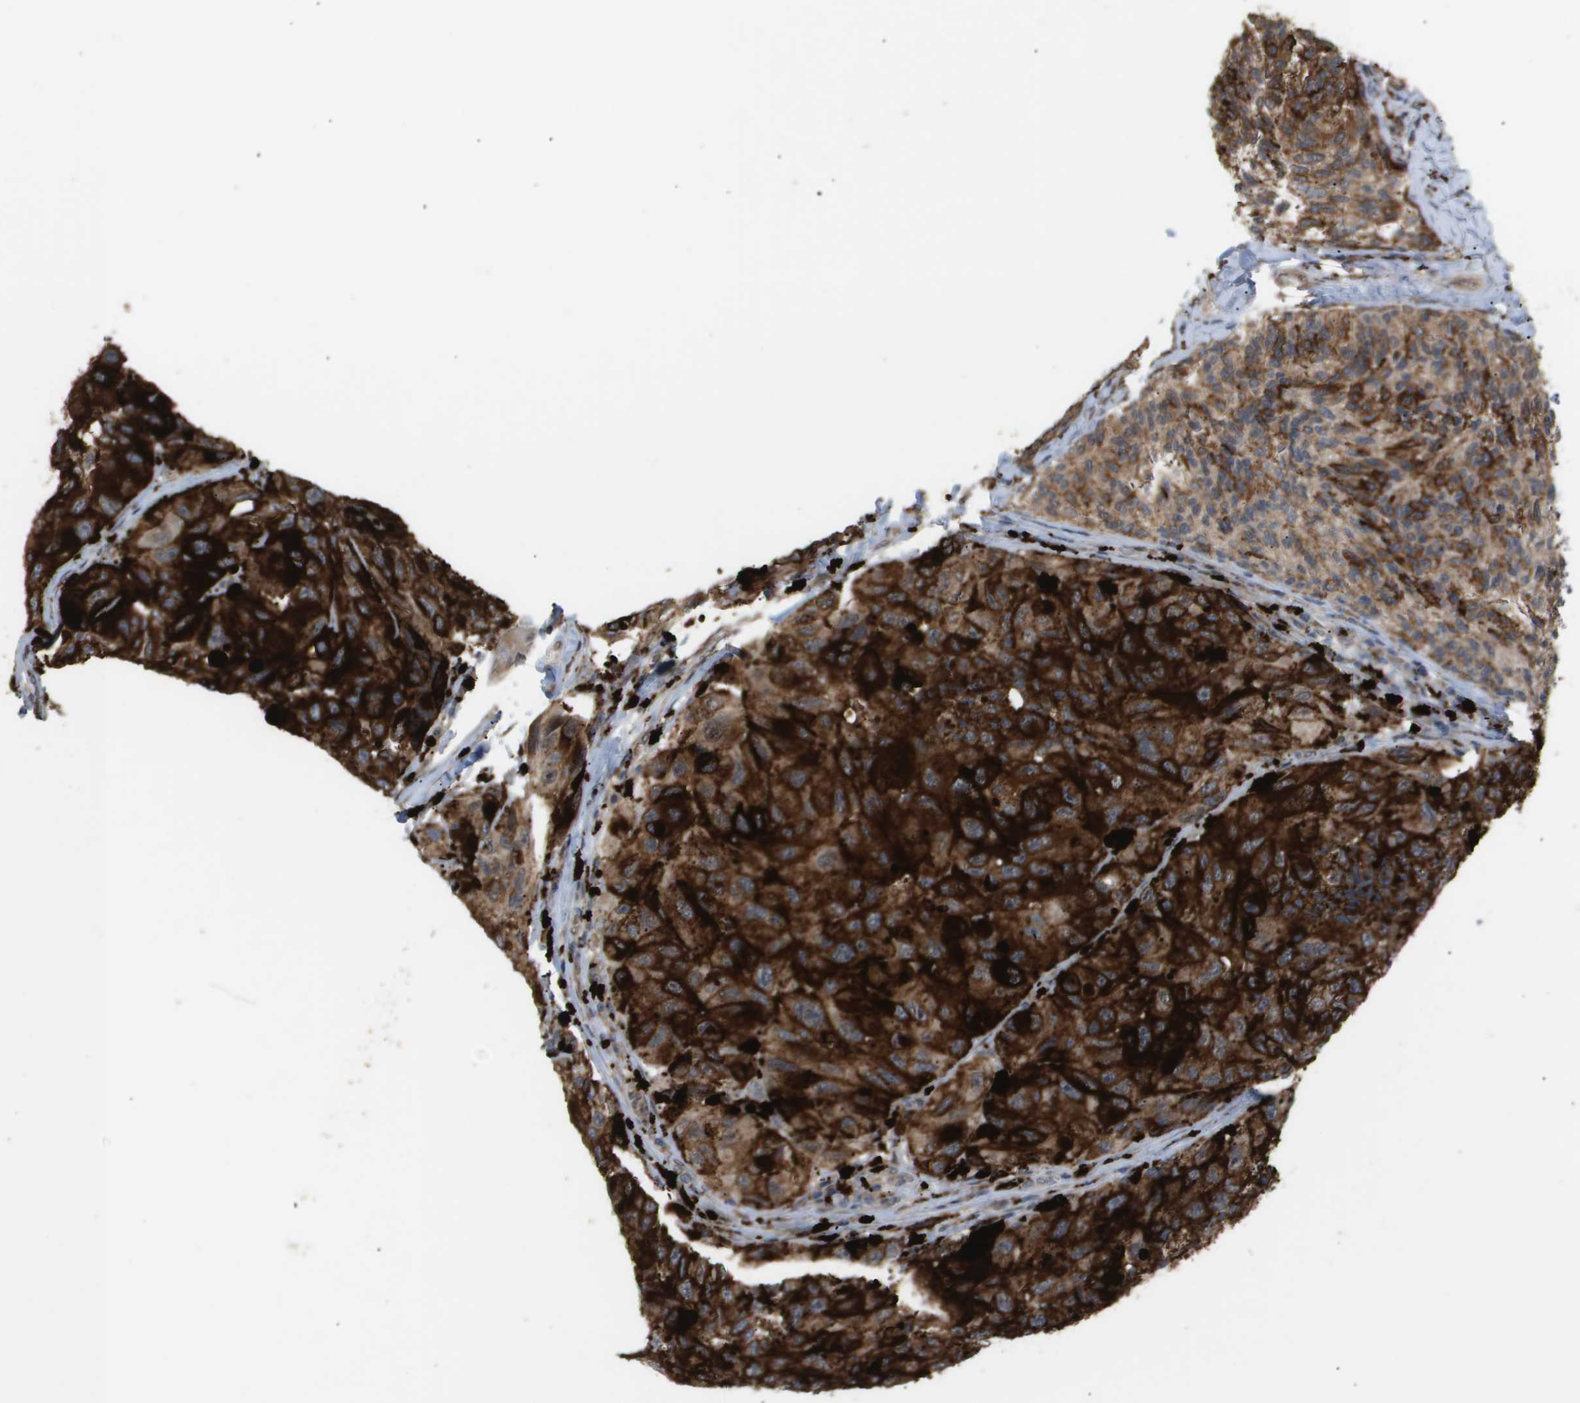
{"staining": {"intensity": "strong", "quantity": ">75%", "location": "cytoplasmic/membranous"}, "tissue": "melanoma", "cell_type": "Tumor cells", "image_type": "cancer", "snomed": [{"axis": "morphology", "description": "Malignant melanoma, NOS"}, {"axis": "topography", "description": "Skin"}], "caption": "DAB (3,3'-diaminobenzidine) immunohistochemical staining of human melanoma shows strong cytoplasmic/membranous protein staining in about >75% of tumor cells.", "gene": "PDGFB", "patient": {"sex": "female", "age": 73}}